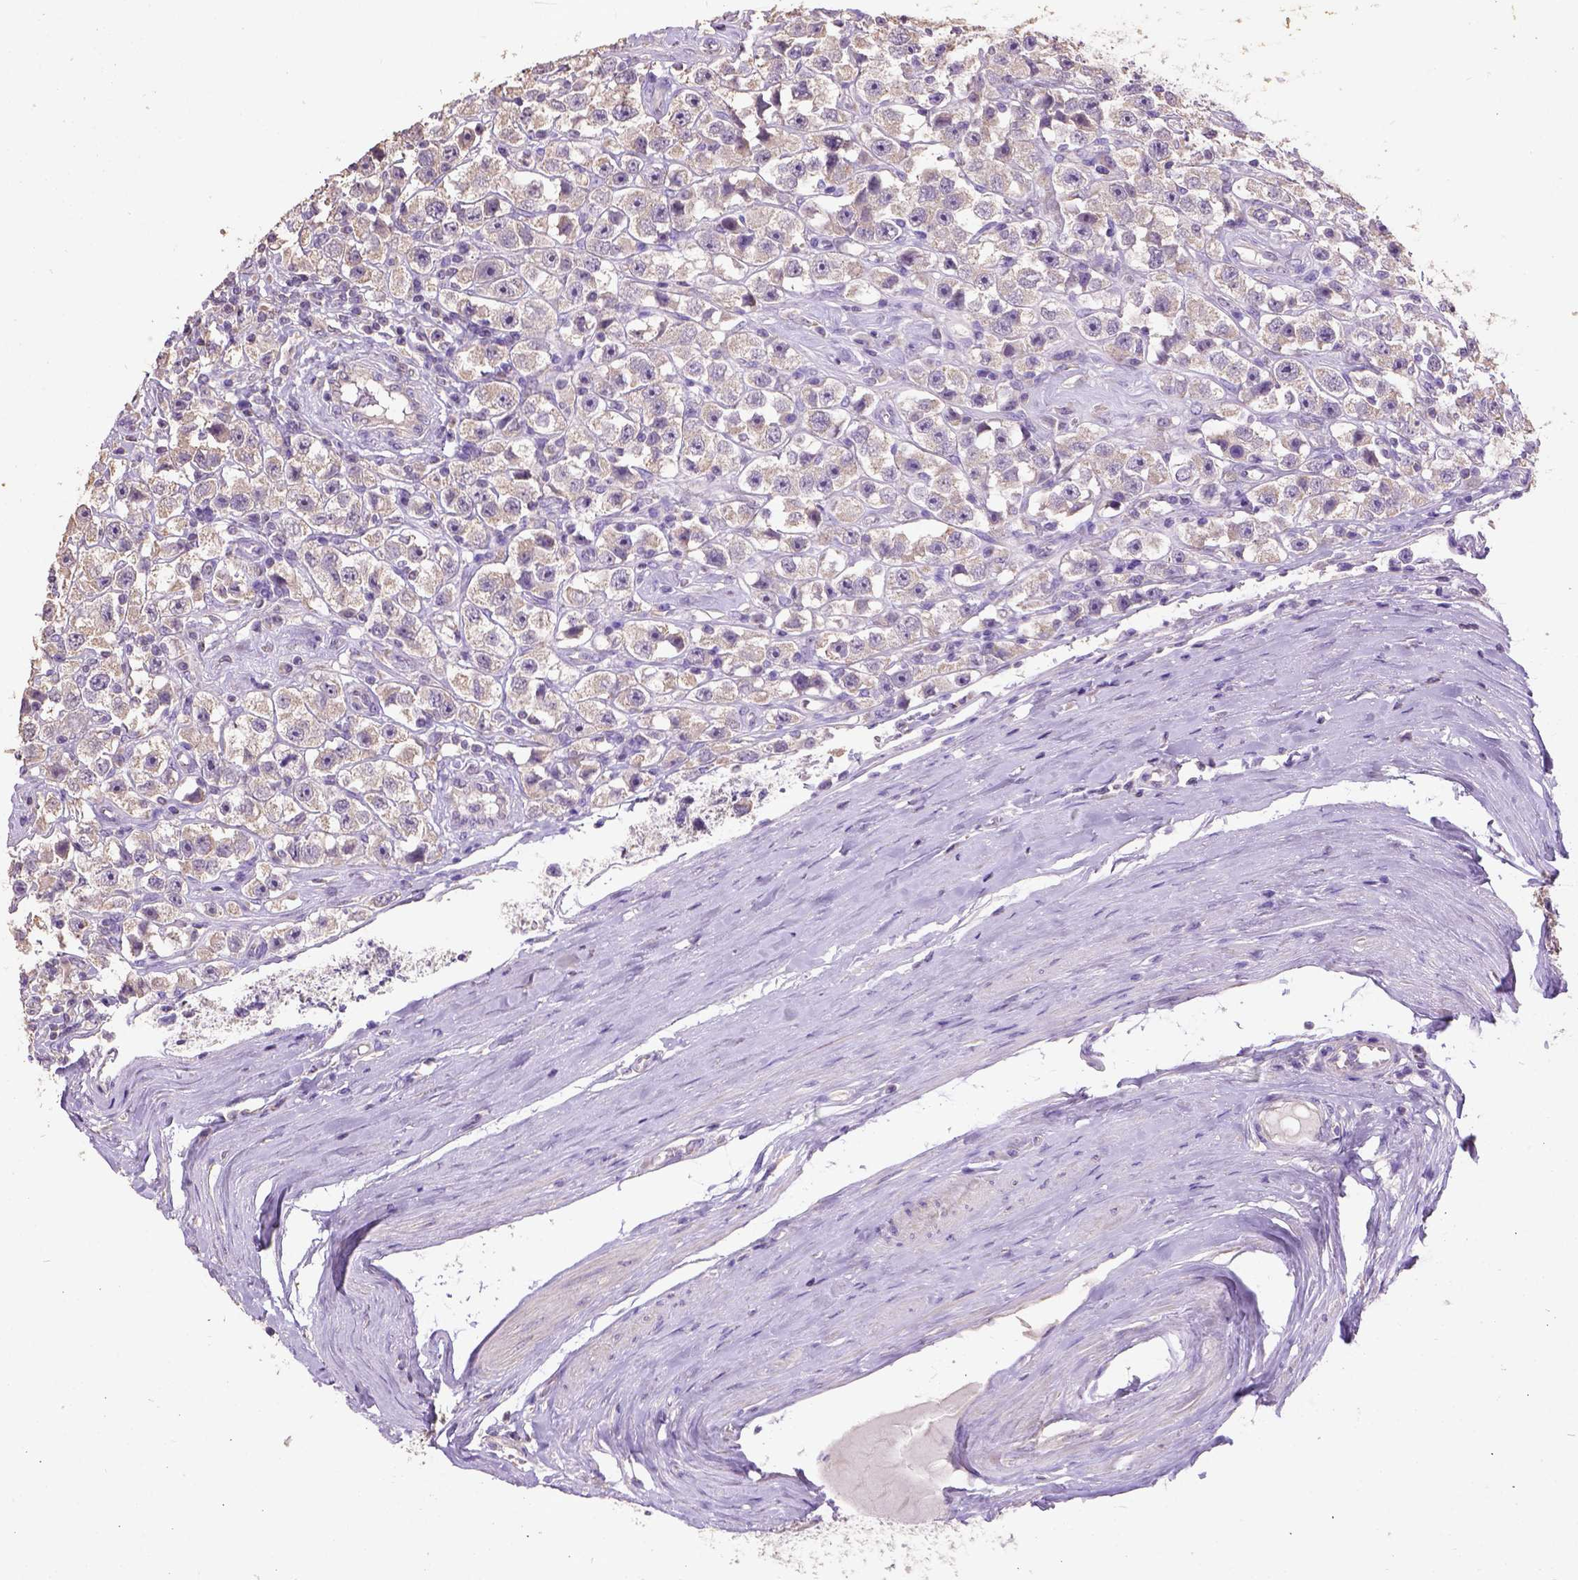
{"staining": {"intensity": "negative", "quantity": "none", "location": "none"}, "tissue": "testis cancer", "cell_type": "Tumor cells", "image_type": "cancer", "snomed": [{"axis": "morphology", "description": "Seminoma, NOS"}, {"axis": "topography", "description": "Testis"}], "caption": "Photomicrograph shows no protein staining in tumor cells of seminoma (testis) tissue.", "gene": "DQX1", "patient": {"sex": "male", "age": 45}}